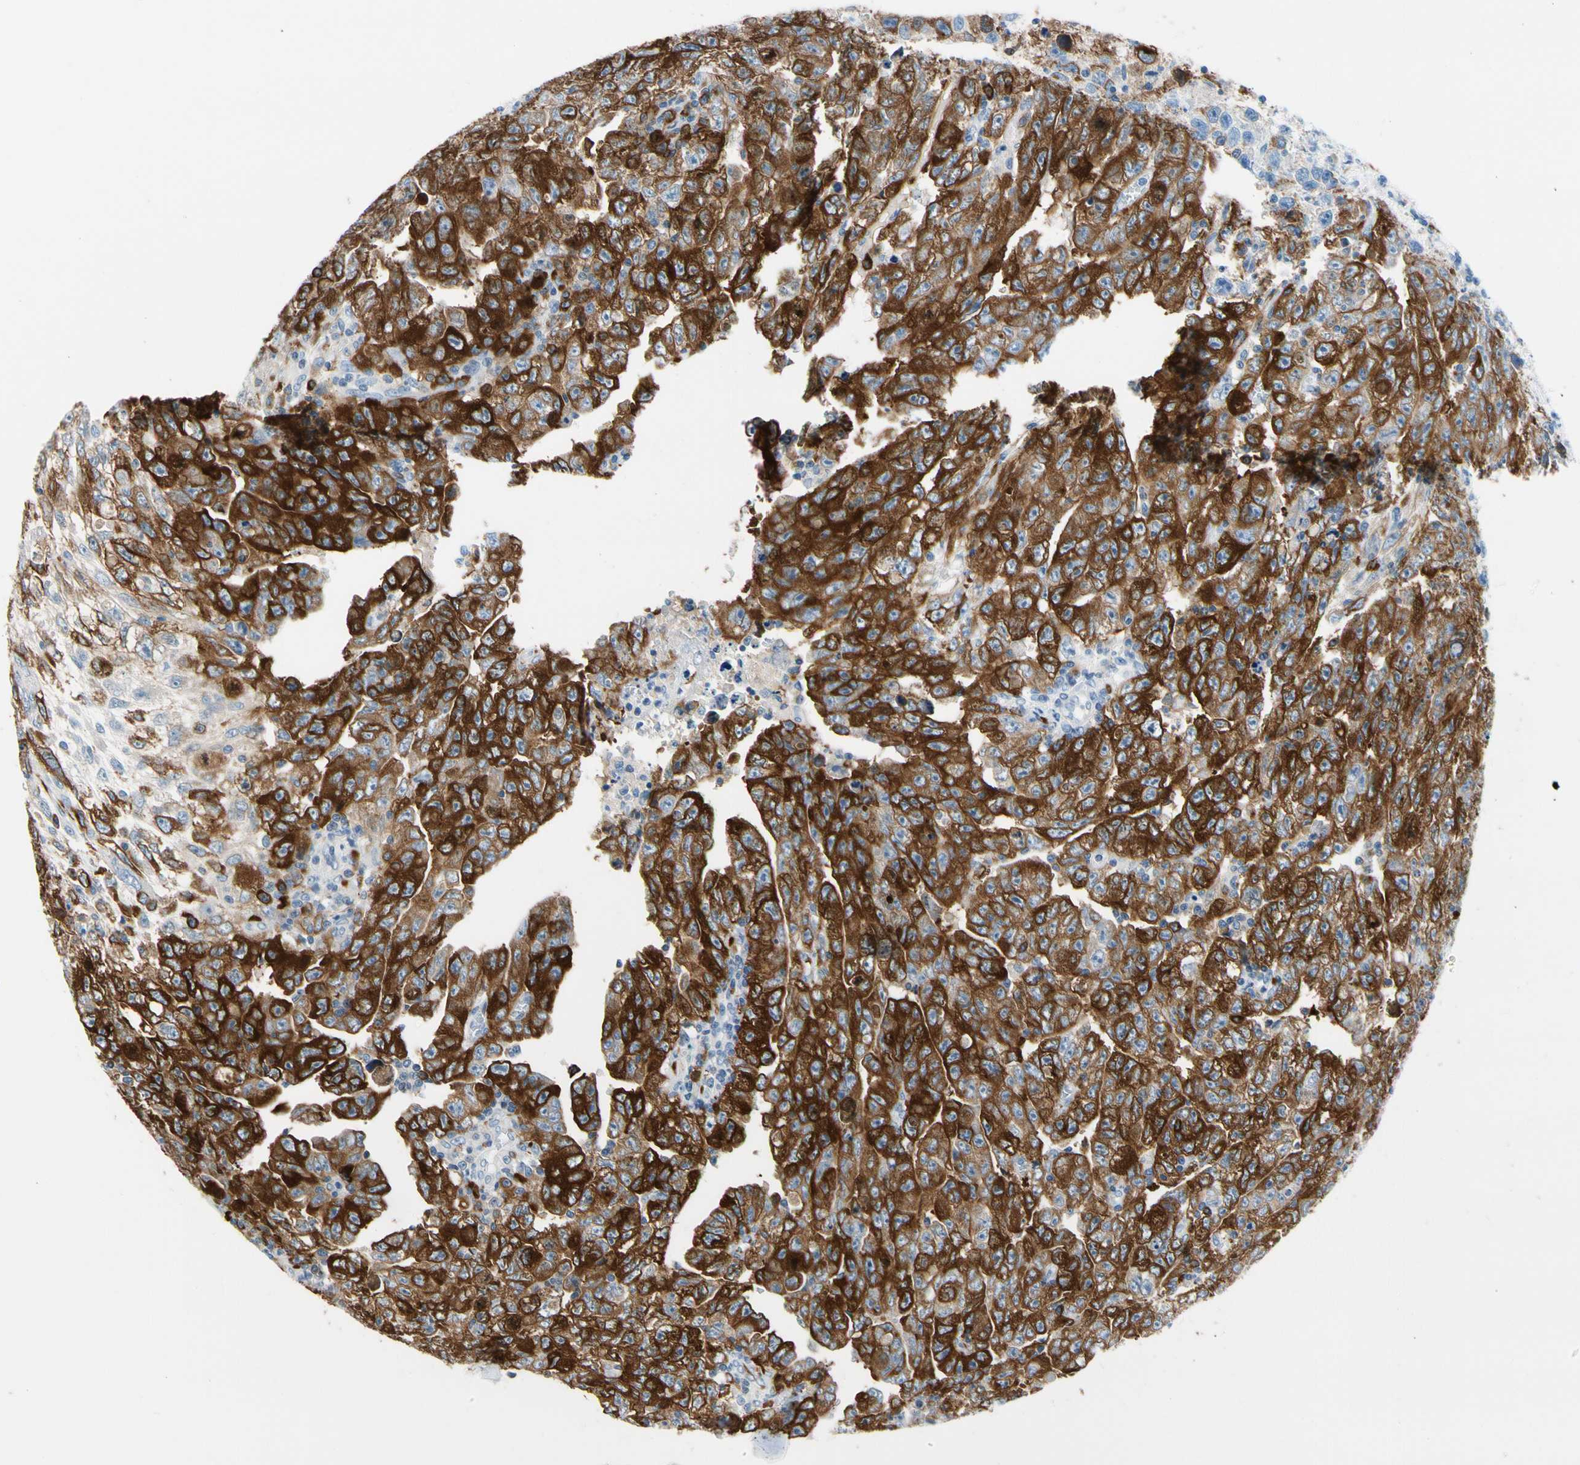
{"staining": {"intensity": "strong", "quantity": ">75%", "location": "cytoplasmic/membranous"}, "tissue": "testis cancer", "cell_type": "Tumor cells", "image_type": "cancer", "snomed": [{"axis": "morphology", "description": "Carcinoma, Embryonal, NOS"}, {"axis": "topography", "description": "Testis"}], "caption": "Brown immunohistochemical staining in human testis embryonal carcinoma displays strong cytoplasmic/membranous positivity in about >75% of tumor cells.", "gene": "TACC3", "patient": {"sex": "male", "age": 28}}